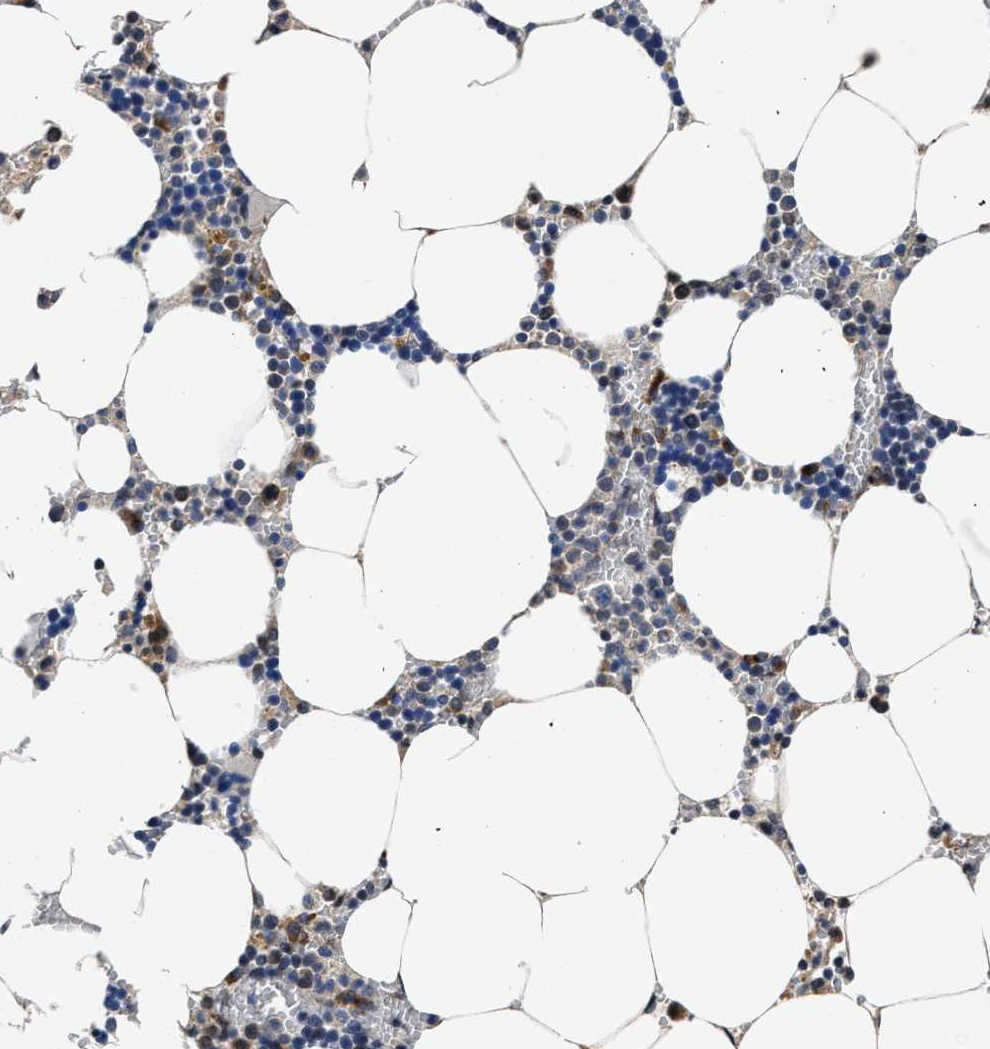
{"staining": {"intensity": "moderate", "quantity": "<25%", "location": "cytoplasmic/membranous"}, "tissue": "bone marrow", "cell_type": "Hematopoietic cells", "image_type": "normal", "snomed": [{"axis": "morphology", "description": "Normal tissue, NOS"}, {"axis": "topography", "description": "Bone marrow"}], "caption": "Immunohistochemistry of normal human bone marrow shows low levels of moderate cytoplasmic/membranous expression in approximately <25% of hematopoietic cells. Nuclei are stained in blue.", "gene": "TMEM53", "patient": {"sex": "male", "age": 70}}